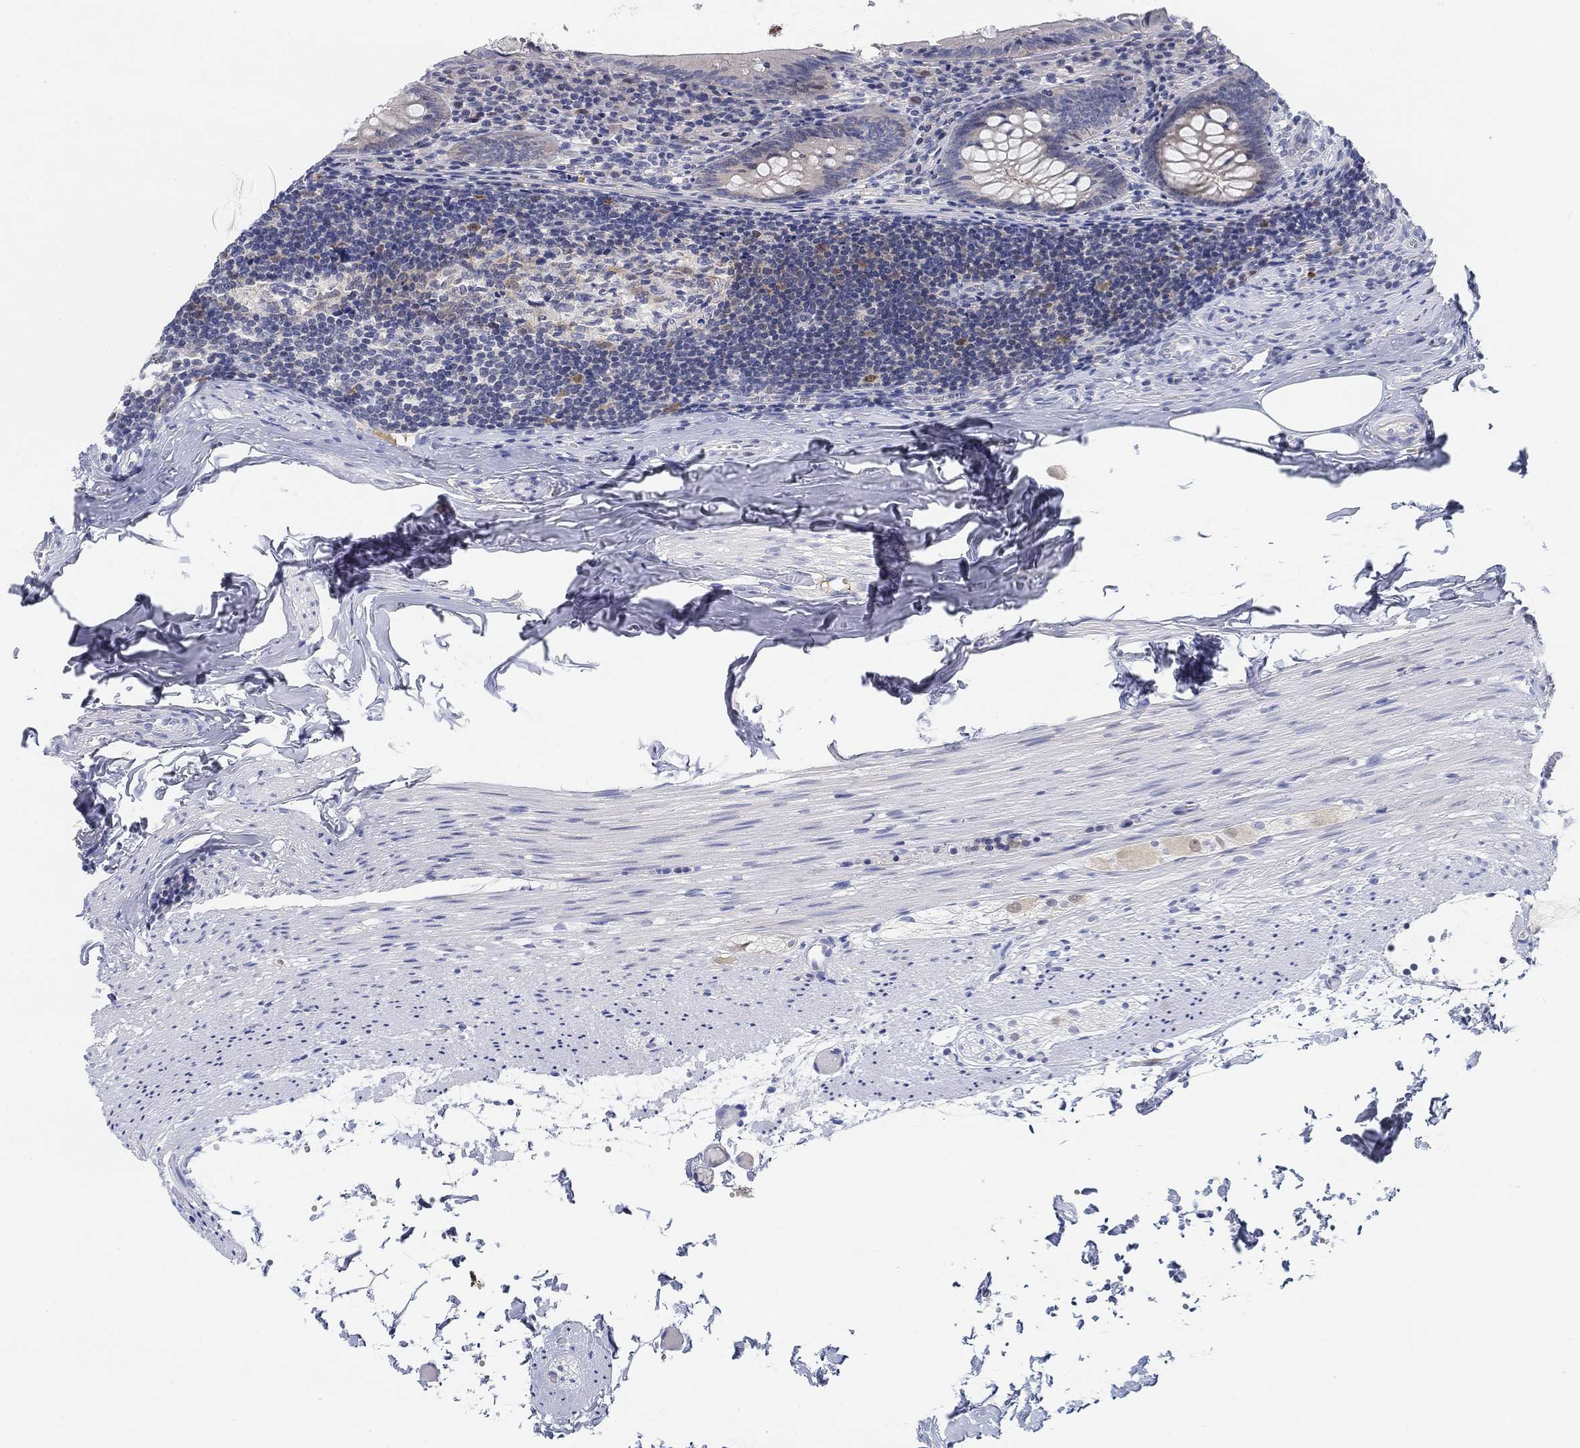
{"staining": {"intensity": "negative", "quantity": "none", "location": "none"}, "tissue": "appendix", "cell_type": "Glandular cells", "image_type": "normal", "snomed": [{"axis": "morphology", "description": "Normal tissue, NOS"}, {"axis": "topography", "description": "Appendix"}], "caption": "DAB immunohistochemical staining of unremarkable human appendix exhibits no significant staining in glandular cells.", "gene": "SNTG2", "patient": {"sex": "female", "age": 23}}